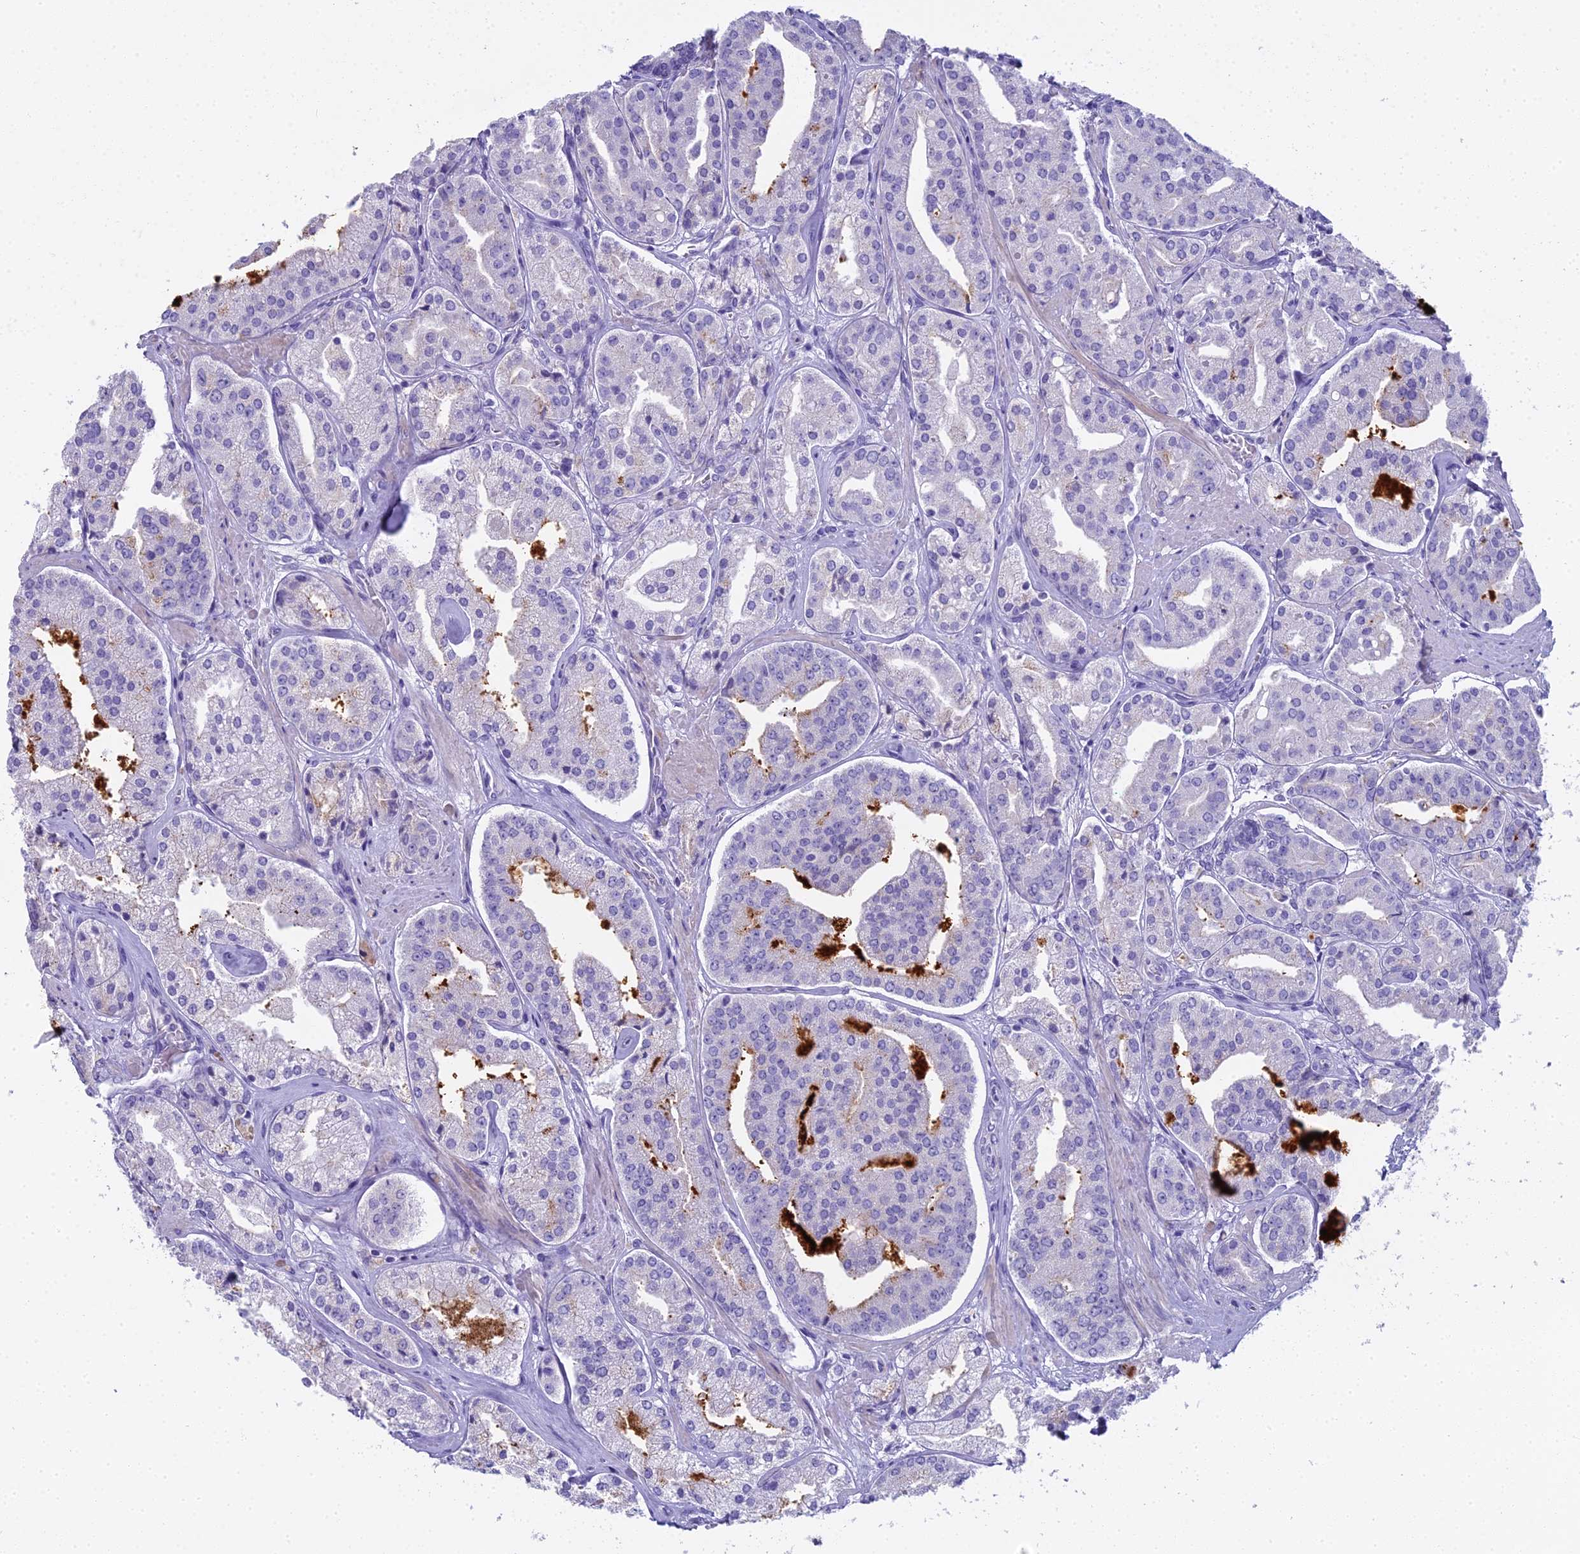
{"staining": {"intensity": "negative", "quantity": "none", "location": "none"}, "tissue": "prostate cancer", "cell_type": "Tumor cells", "image_type": "cancer", "snomed": [{"axis": "morphology", "description": "Adenocarcinoma, High grade"}, {"axis": "topography", "description": "Prostate"}], "caption": "Immunohistochemistry (IHC) image of neoplastic tissue: prostate cancer (high-grade adenocarcinoma) stained with DAB shows no significant protein positivity in tumor cells.", "gene": "UNC80", "patient": {"sex": "male", "age": 63}}